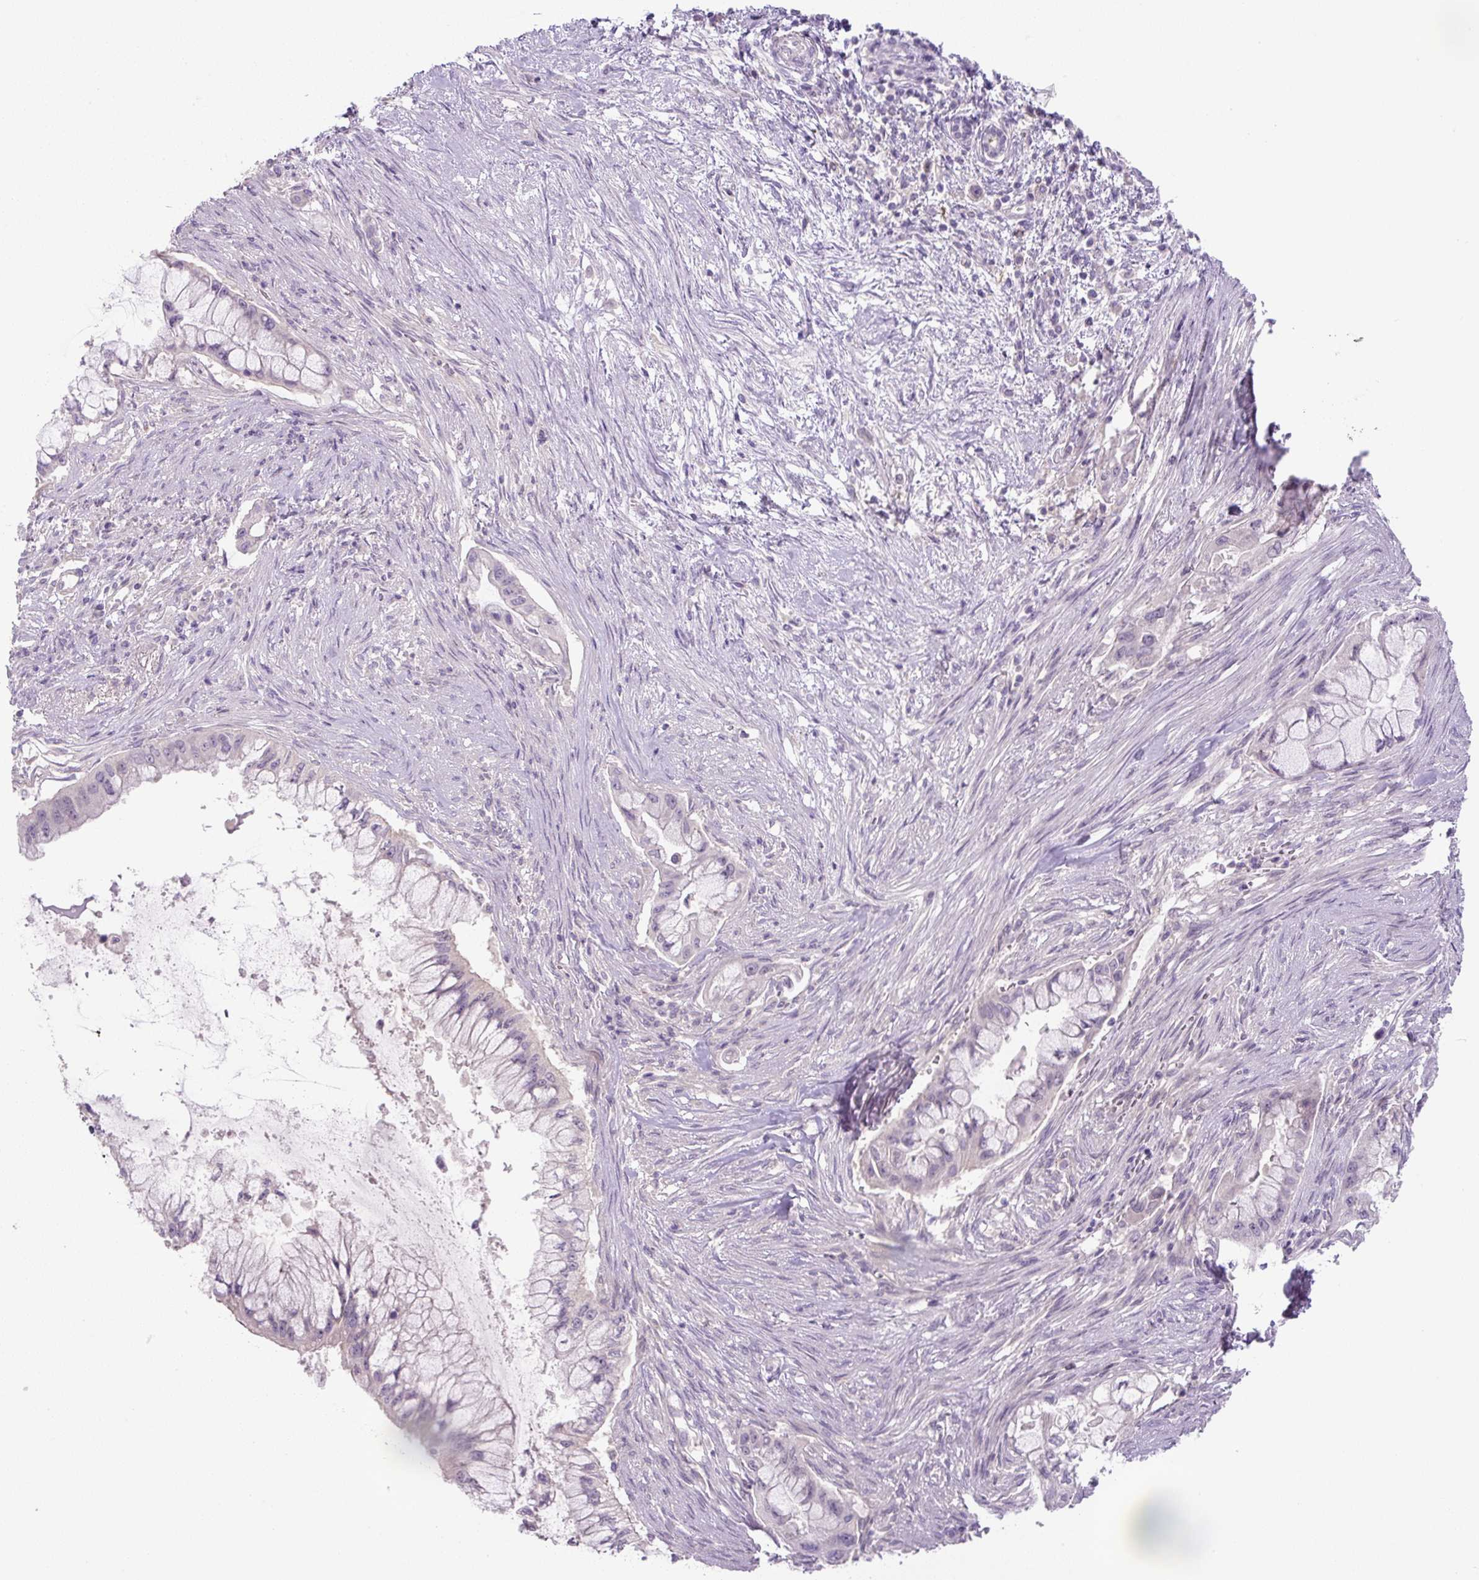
{"staining": {"intensity": "negative", "quantity": "none", "location": "none"}, "tissue": "pancreatic cancer", "cell_type": "Tumor cells", "image_type": "cancer", "snomed": [{"axis": "morphology", "description": "Adenocarcinoma, NOS"}, {"axis": "topography", "description": "Pancreas"}], "caption": "Image shows no significant protein staining in tumor cells of adenocarcinoma (pancreatic).", "gene": "UBL3", "patient": {"sex": "male", "age": 48}}